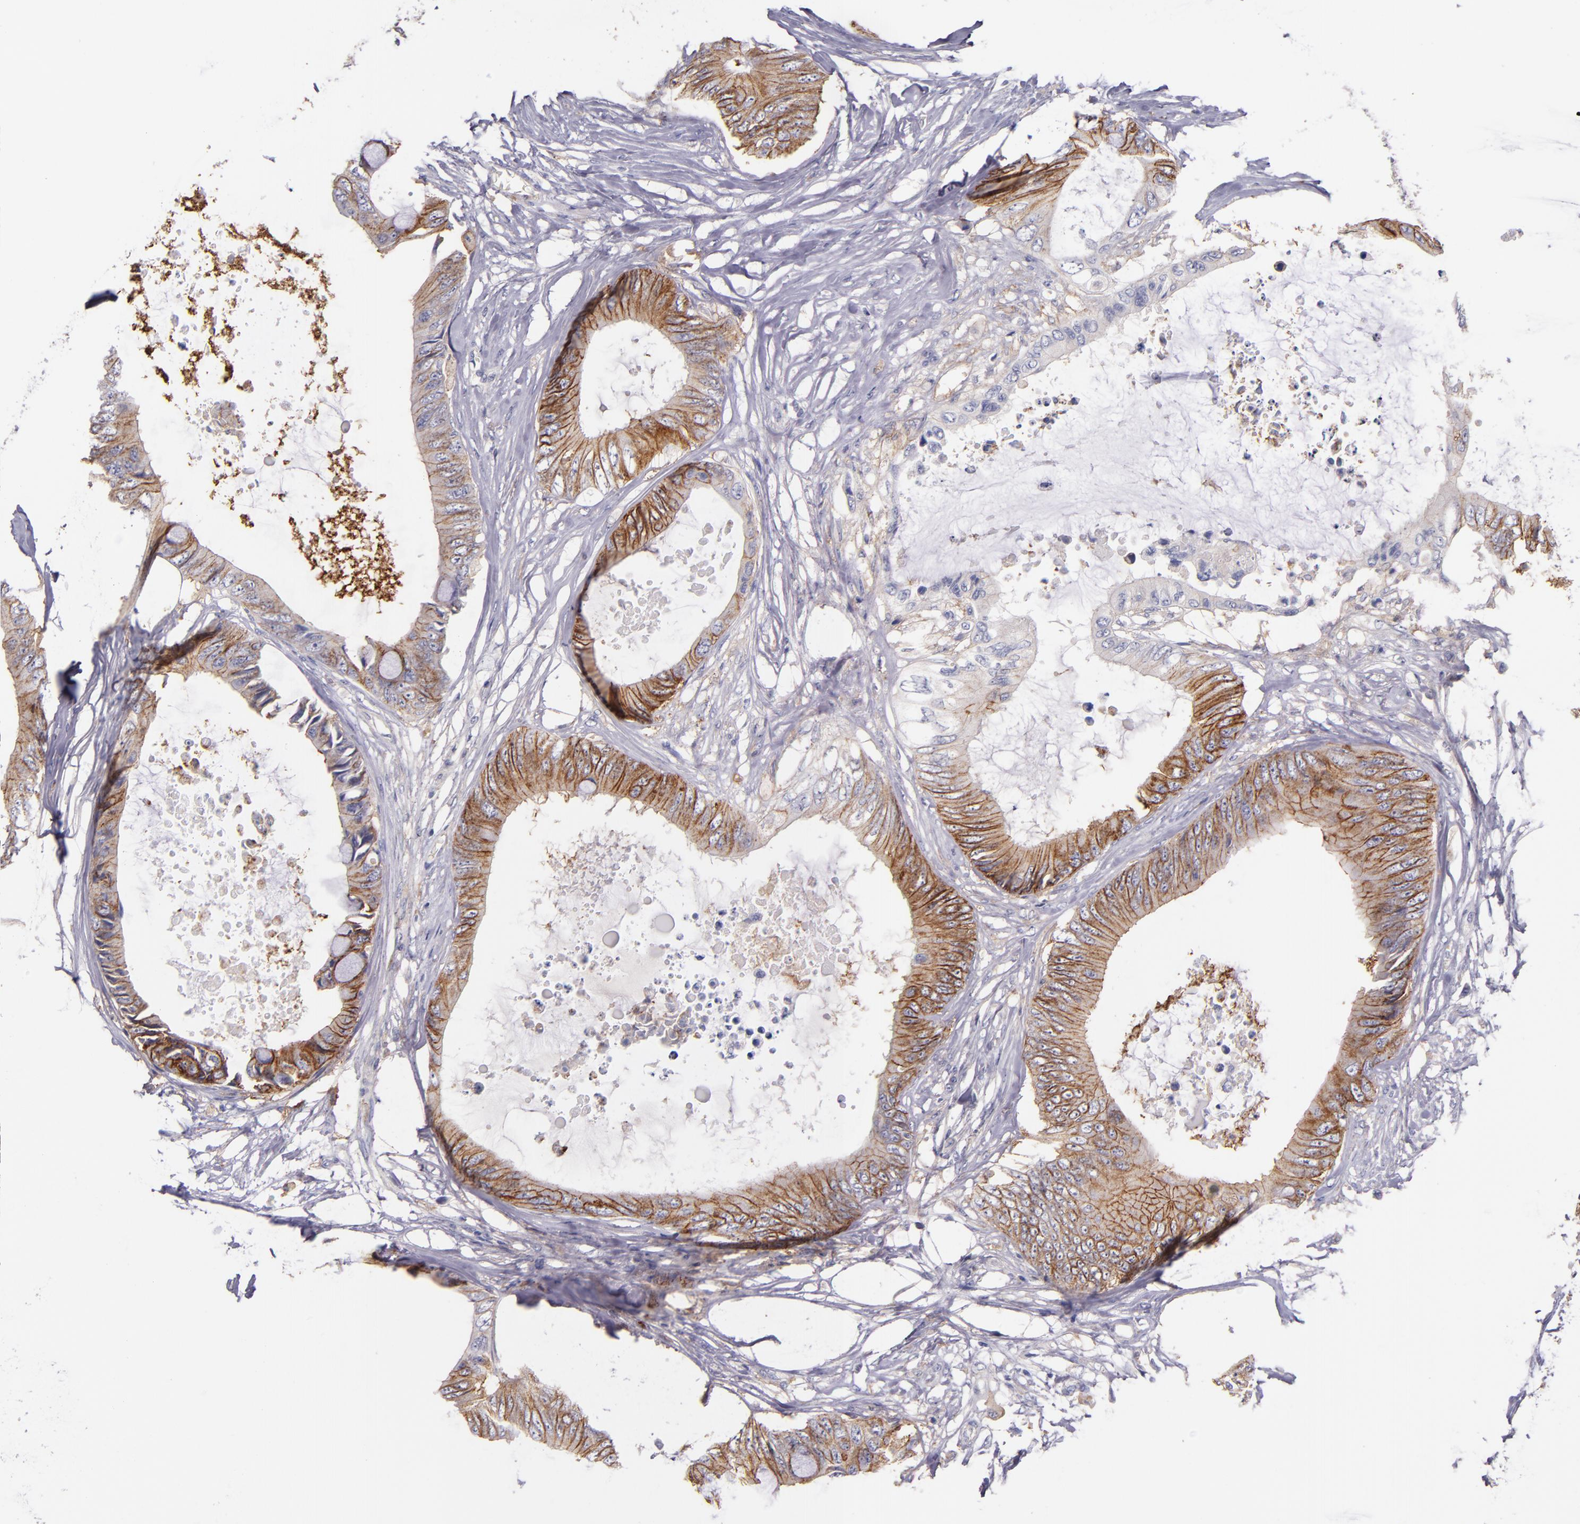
{"staining": {"intensity": "moderate", "quantity": "25%-75%", "location": "cytoplasmic/membranous"}, "tissue": "colorectal cancer", "cell_type": "Tumor cells", "image_type": "cancer", "snomed": [{"axis": "morphology", "description": "Normal tissue, NOS"}, {"axis": "morphology", "description": "Adenocarcinoma, NOS"}, {"axis": "topography", "description": "Rectum"}, {"axis": "topography", "description": "Peripheral nerve tissue"}], "caption": "A high-resolution photomicrograph shows immunohistochemistry (IHC) staining of adenocarcinoma (colorectal), which demonstrates moderate cytoplasmic/membranous staining in about 25%-75% of tumor cells. Using DAB (brown) and hematoxylin (blue) stains, captured at high magnification using brightfield microscopy.", "gene": "C5AR1", "patient": {"sex": "female", "age": 77}}